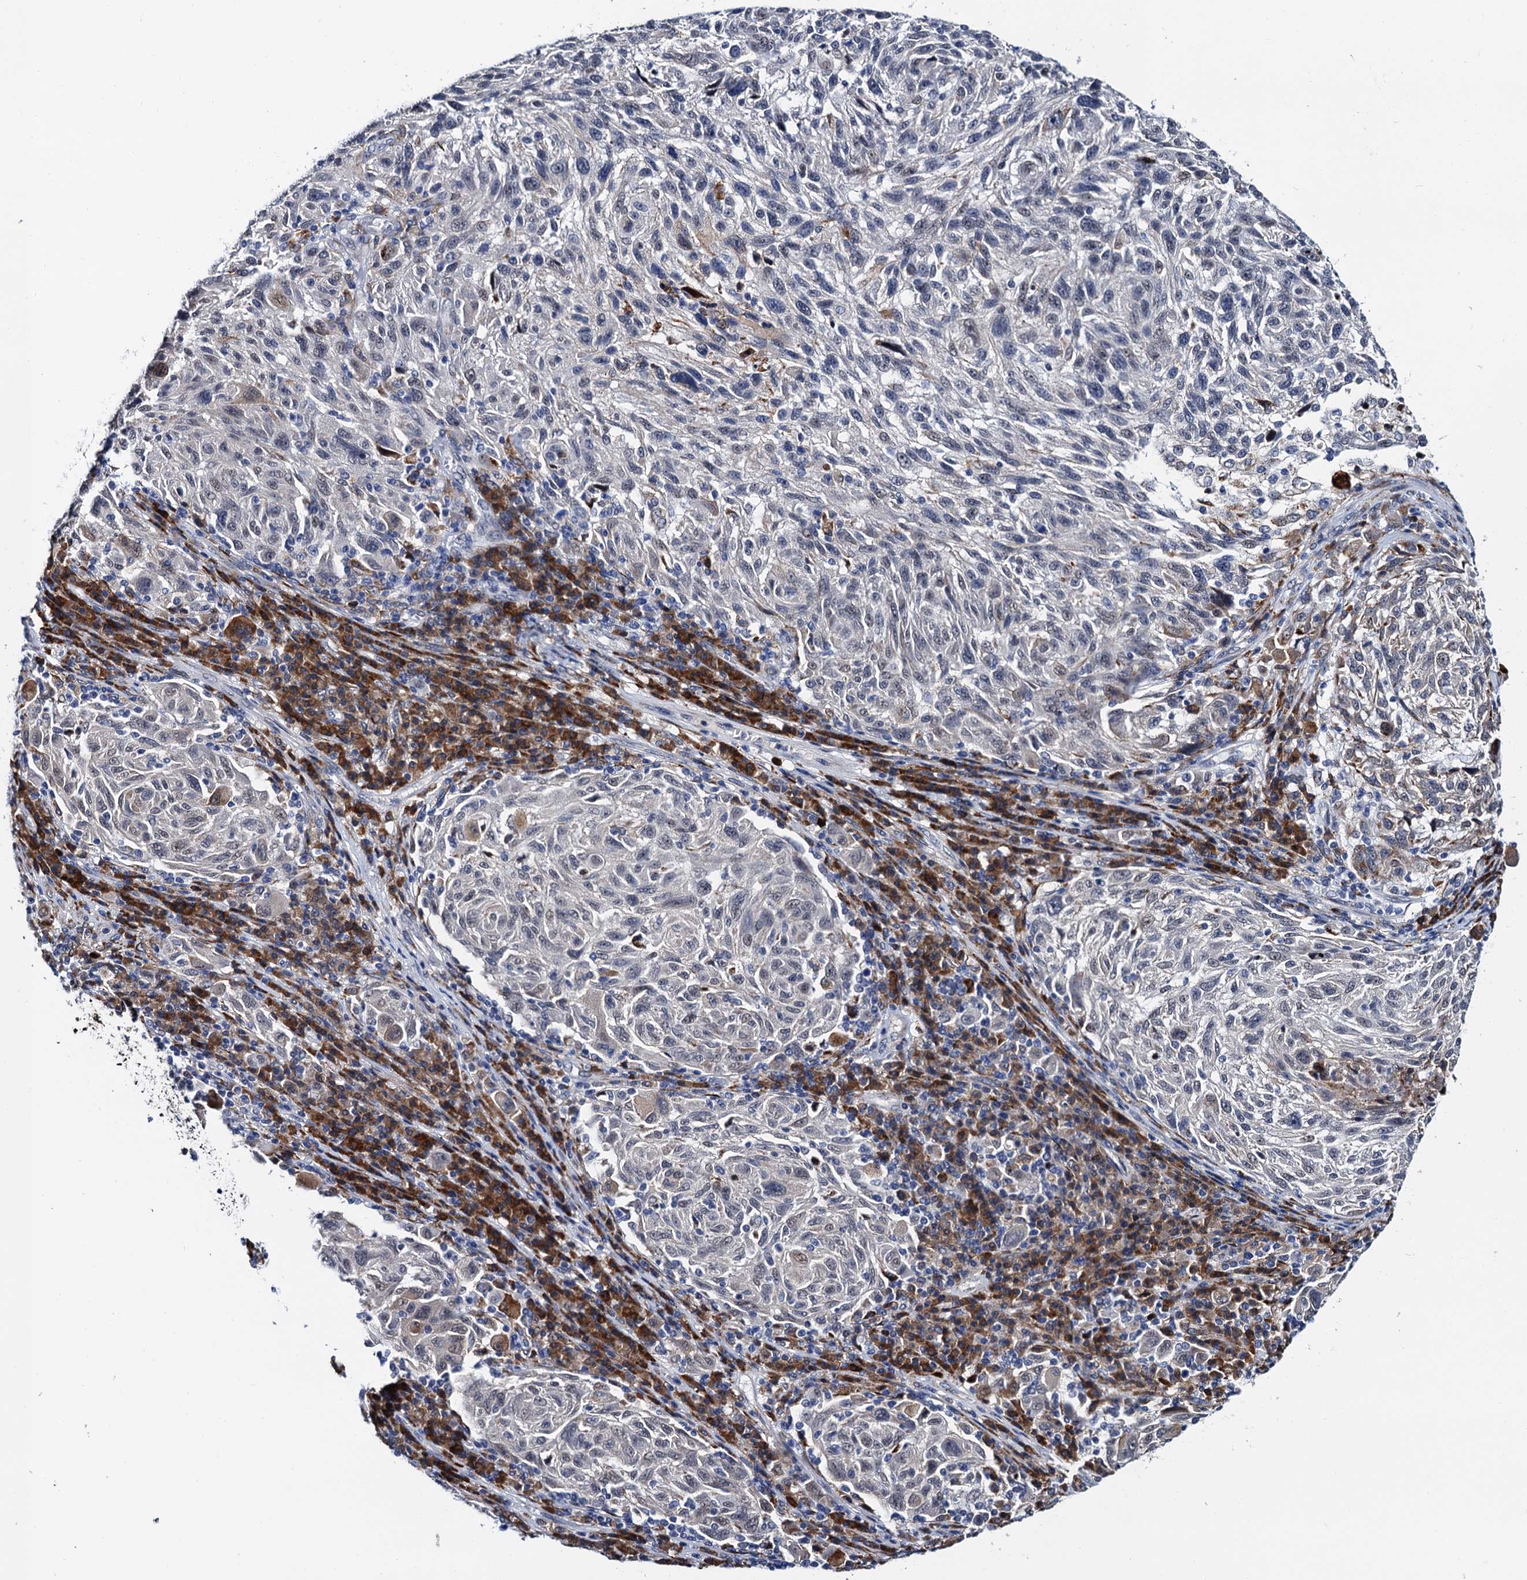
{"staining": {"intensity": "negative", "quantity": "none", "location": "none"}, "tissue": "melanoma", "cell_type": "Tumor cells", "image_type": "cancer", "snomed": [{"axis": "morphology", "description": "Malignant melanoma, NOS"}, {"axis": "topography", "description": "Skin"}], "caption": "DAB immunohistochemical staining of human malignant melanoma displays no significant staining in tumor cells.", "gene": "SLC7A10", "patient": {"sex": "male", "age": 53}}